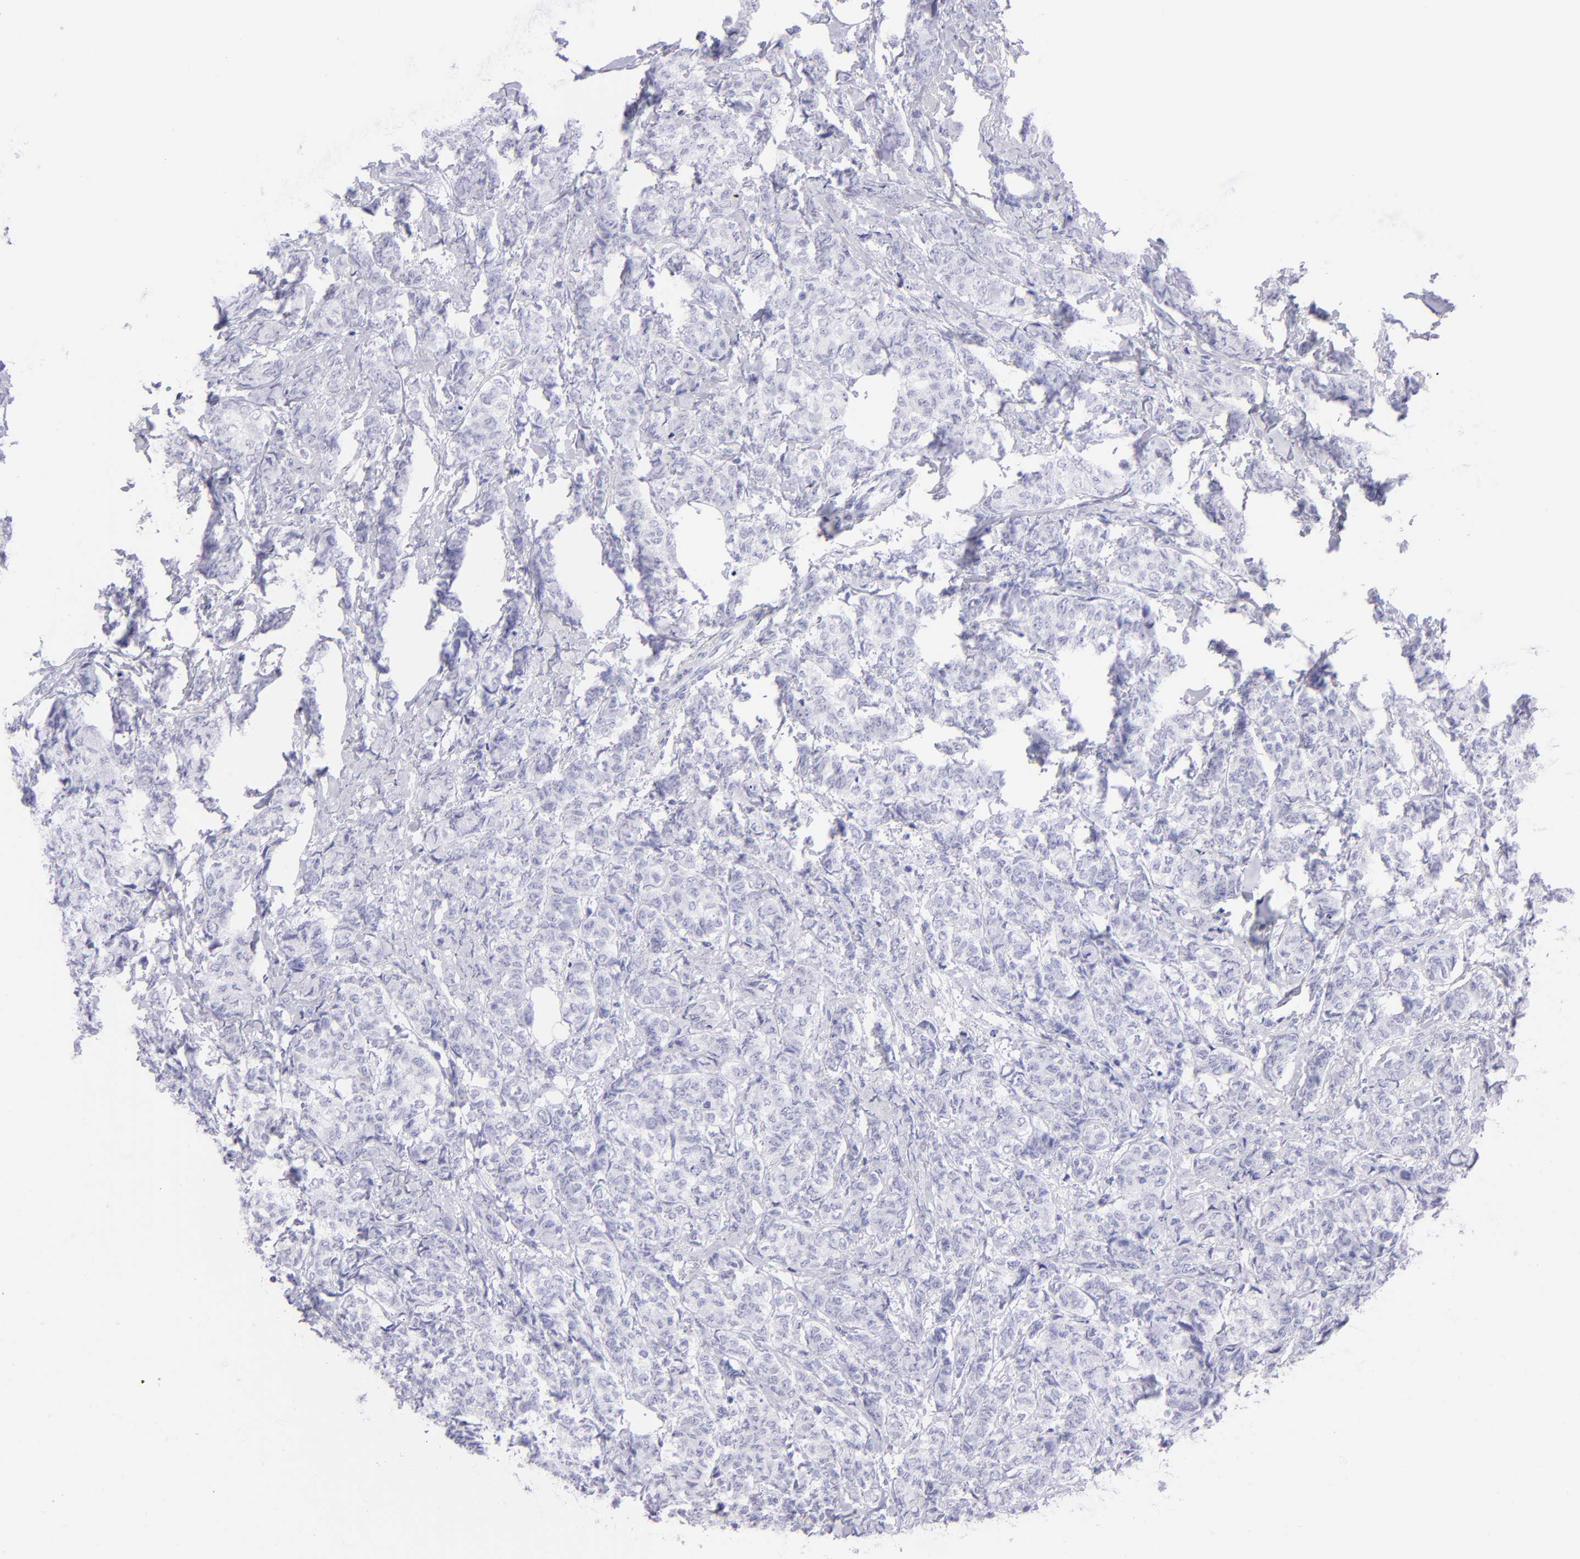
{"staining": {"intensity": "negative", "quantity": "none", "location": "none"}, "tissue": "breast cancer", "cell_type": "Tumor cells", "image_type": "cancer", "snomed": [{"axis": "morphology", "description": "Lobular carcinoma"}, {"axis": "topography", "description": "Breast"}], "caption": "The photomicrograph displays no staining of tumor cells in breast lobular carcinoma.", "gene": "SLC1A3", "patient": {"sex": "female", "age": 60}}